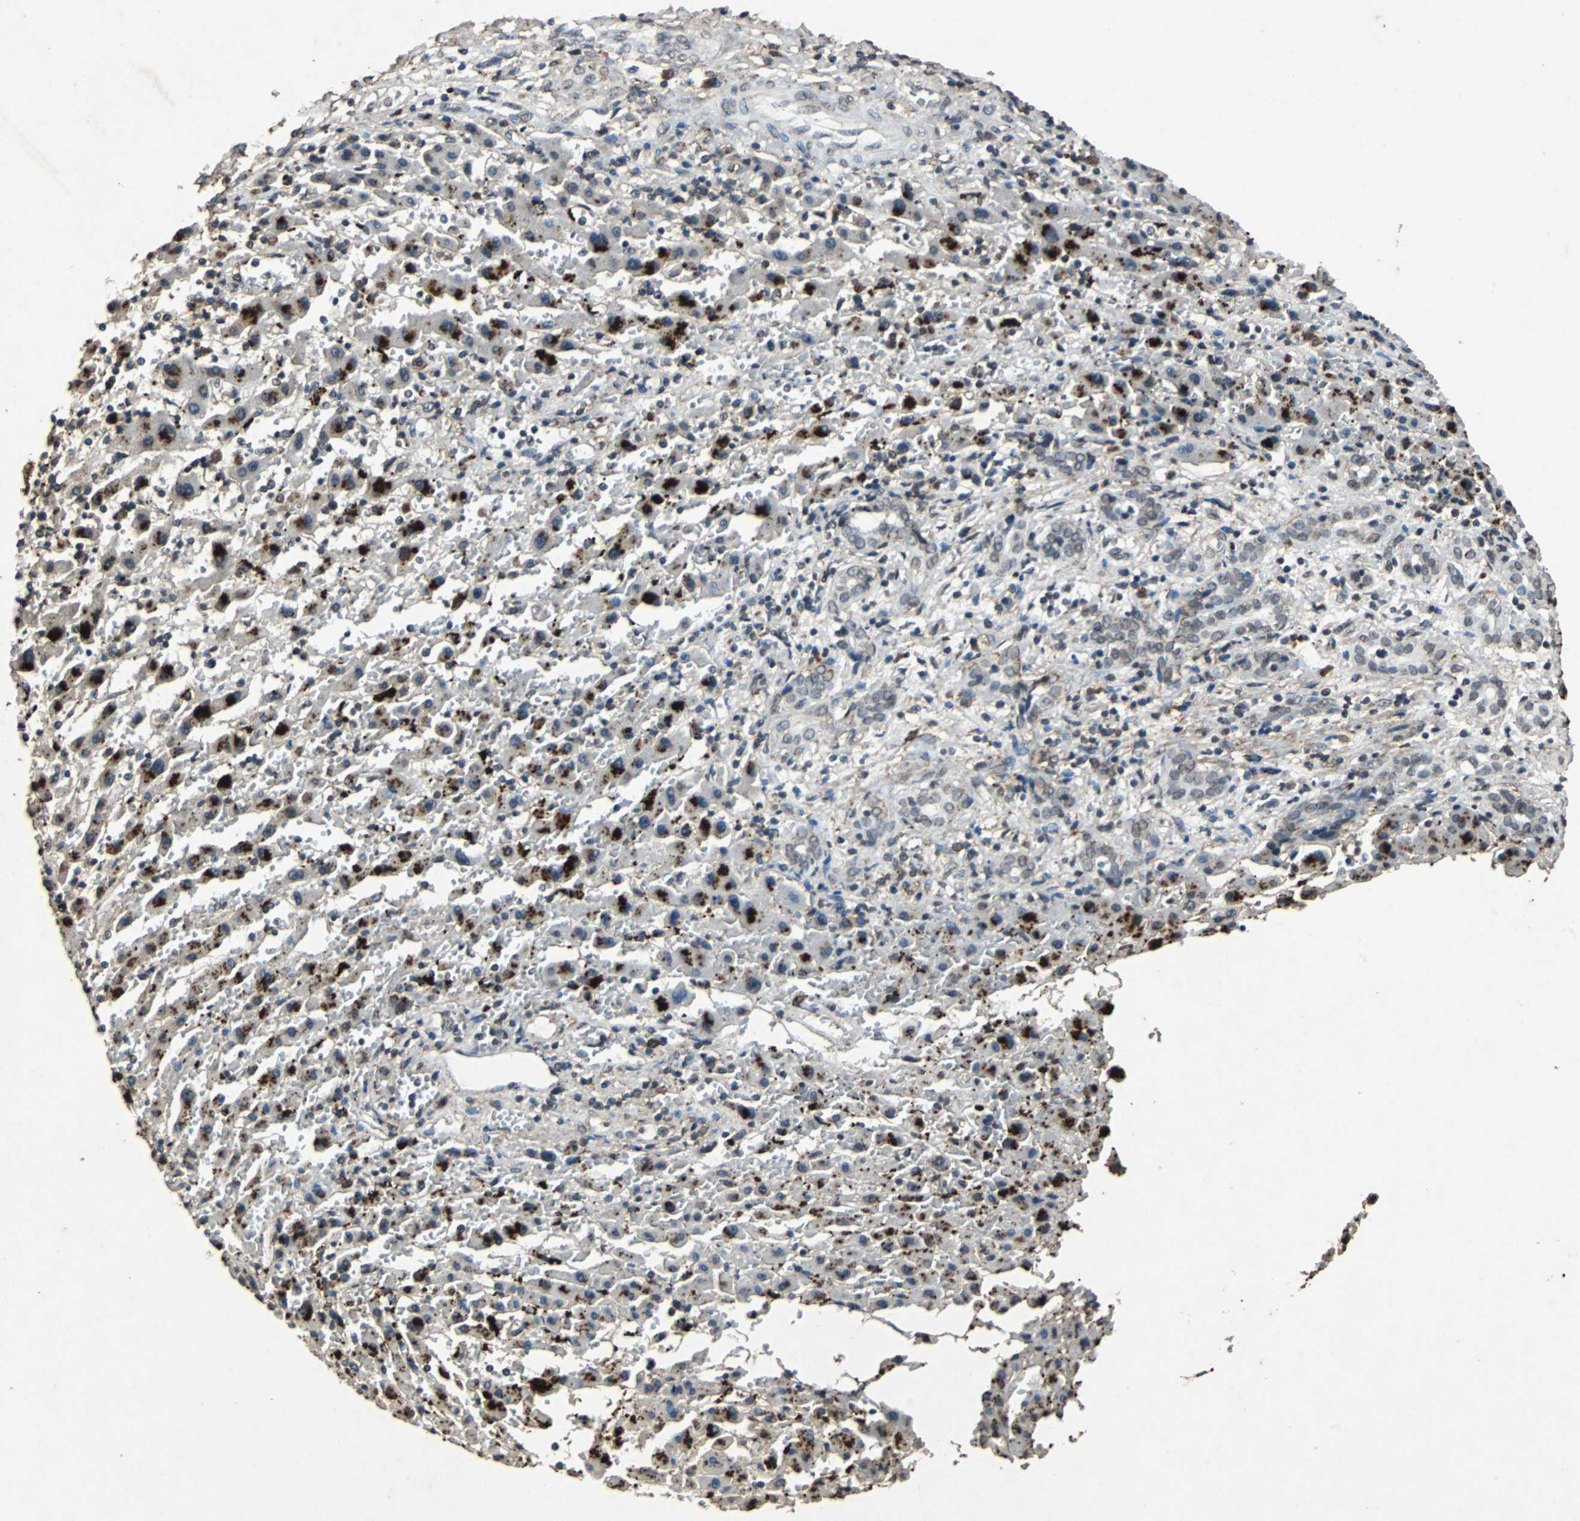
{"staining": {"intensity": "strong", "quantity": "25%-75%", "location": "nuclear"}, "tissue": "liver cancer", "cell_type": "Tumor cells", "image_type": "cancer", "snomed": [{"axis": "morphology", "description": "Cholangiocarcinoma"}, {"axis": "topography", "description": "Liver"}], "caption": "IHC image of liver cancer (cholangiocarcinoma) stained for a protein (brown), which shows high levels of strong nuclear expression in about 25%-75% of tumor cells.", "gene": "NAA10", "patient": {"sex": "male", "age": 57}}